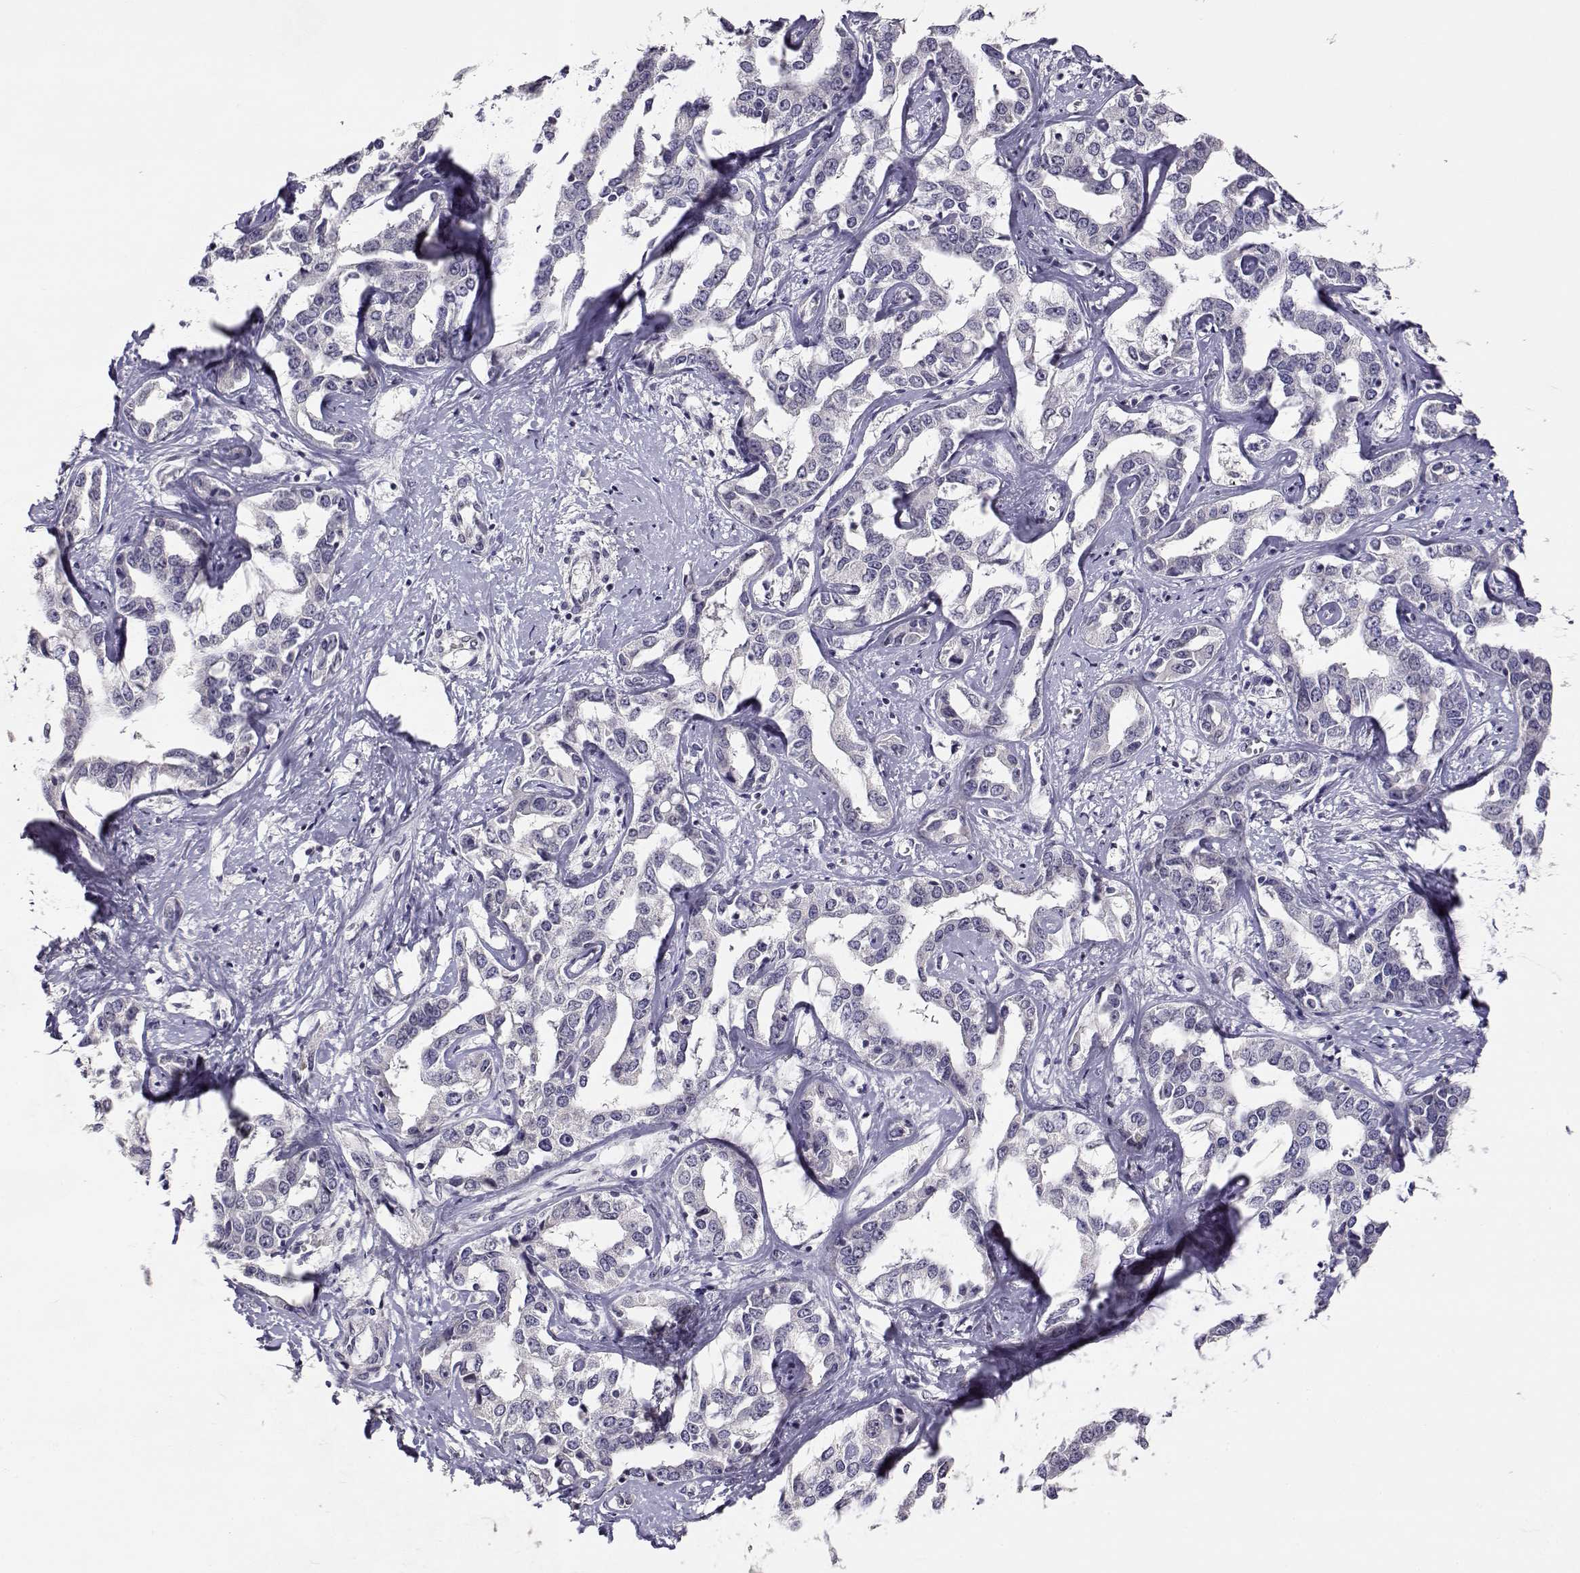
{"staining": {"intensity": "negative", "quantity": "none", "location": "none"}, "tissue": "liver cancer", "cell_type": "Tumor cells", "image_type": "cancer", "snomed": [{"axis": "morphology", "description": "Cholangiocarcinoma"}, {"axis": "topography", "description": "Liver"}], "caption": "The immunohistochemistry photomicrograph has no significant staining in tumor cells of cholangiocarcinoma (liver) tissue.", "gene": "RHOXF2", "patient": {"sex": "male", "age": 59}}